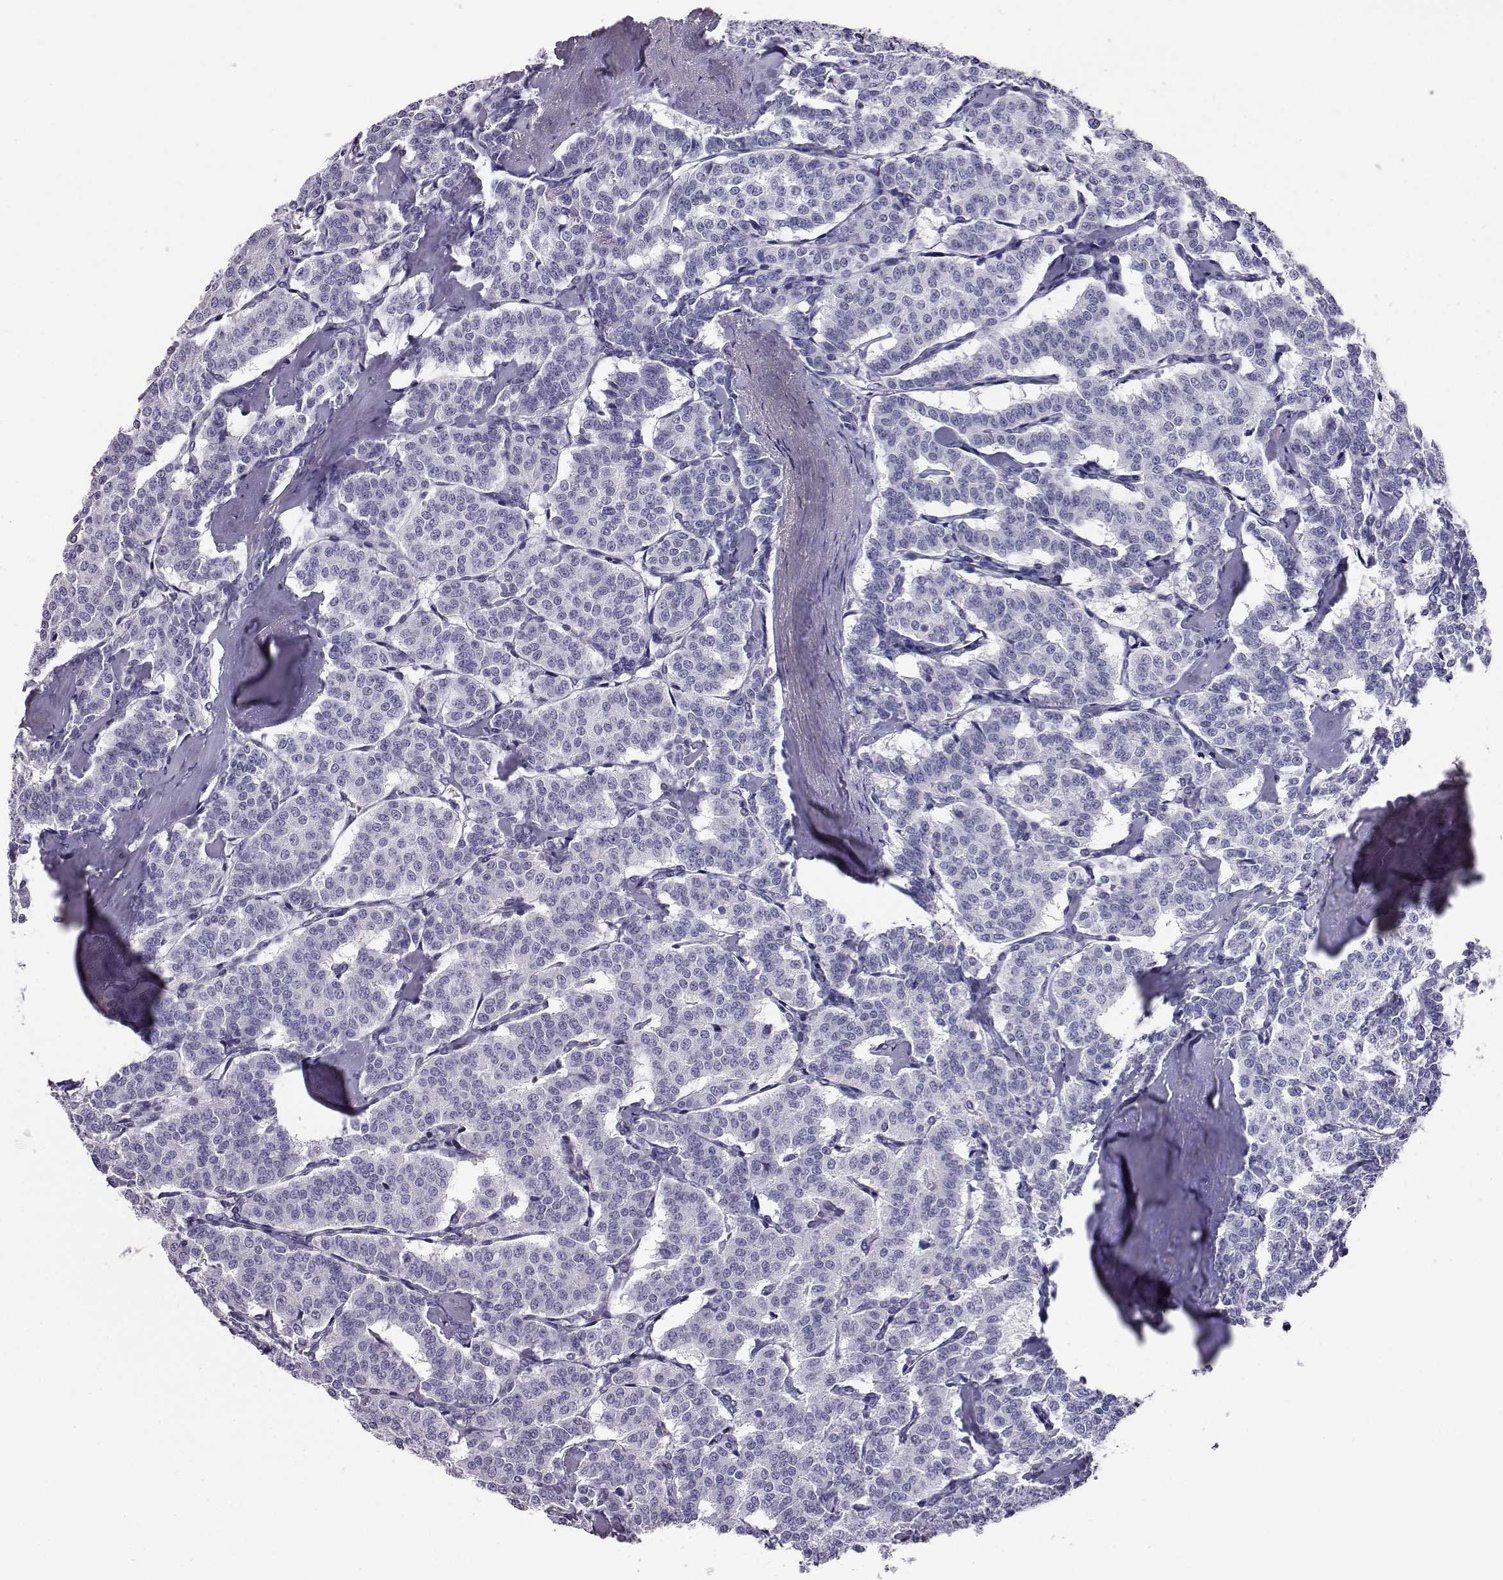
{"staining": {"intensity": "negative", "quantity": "none", "location": "none"}, "tissue": "carcinoid", "cell_type": "Tumor cells", "image_type": "cancer", "snomed": [{"axis": "morphology", "description": "Carcinoid, malignant, NOS"}, {"axis": "topography", "description": "Lung"}], "caption": "This is a photomicrograph of immunohistochemistry staining of carcinoid, which shows no staining in tumor cells. (DAB (3,3'-diaminobenzidine) immunohistochemistry (IHC), high magnification).", "gene": "AKR1B1", "patient": {"sex": "female", "age": 46}}